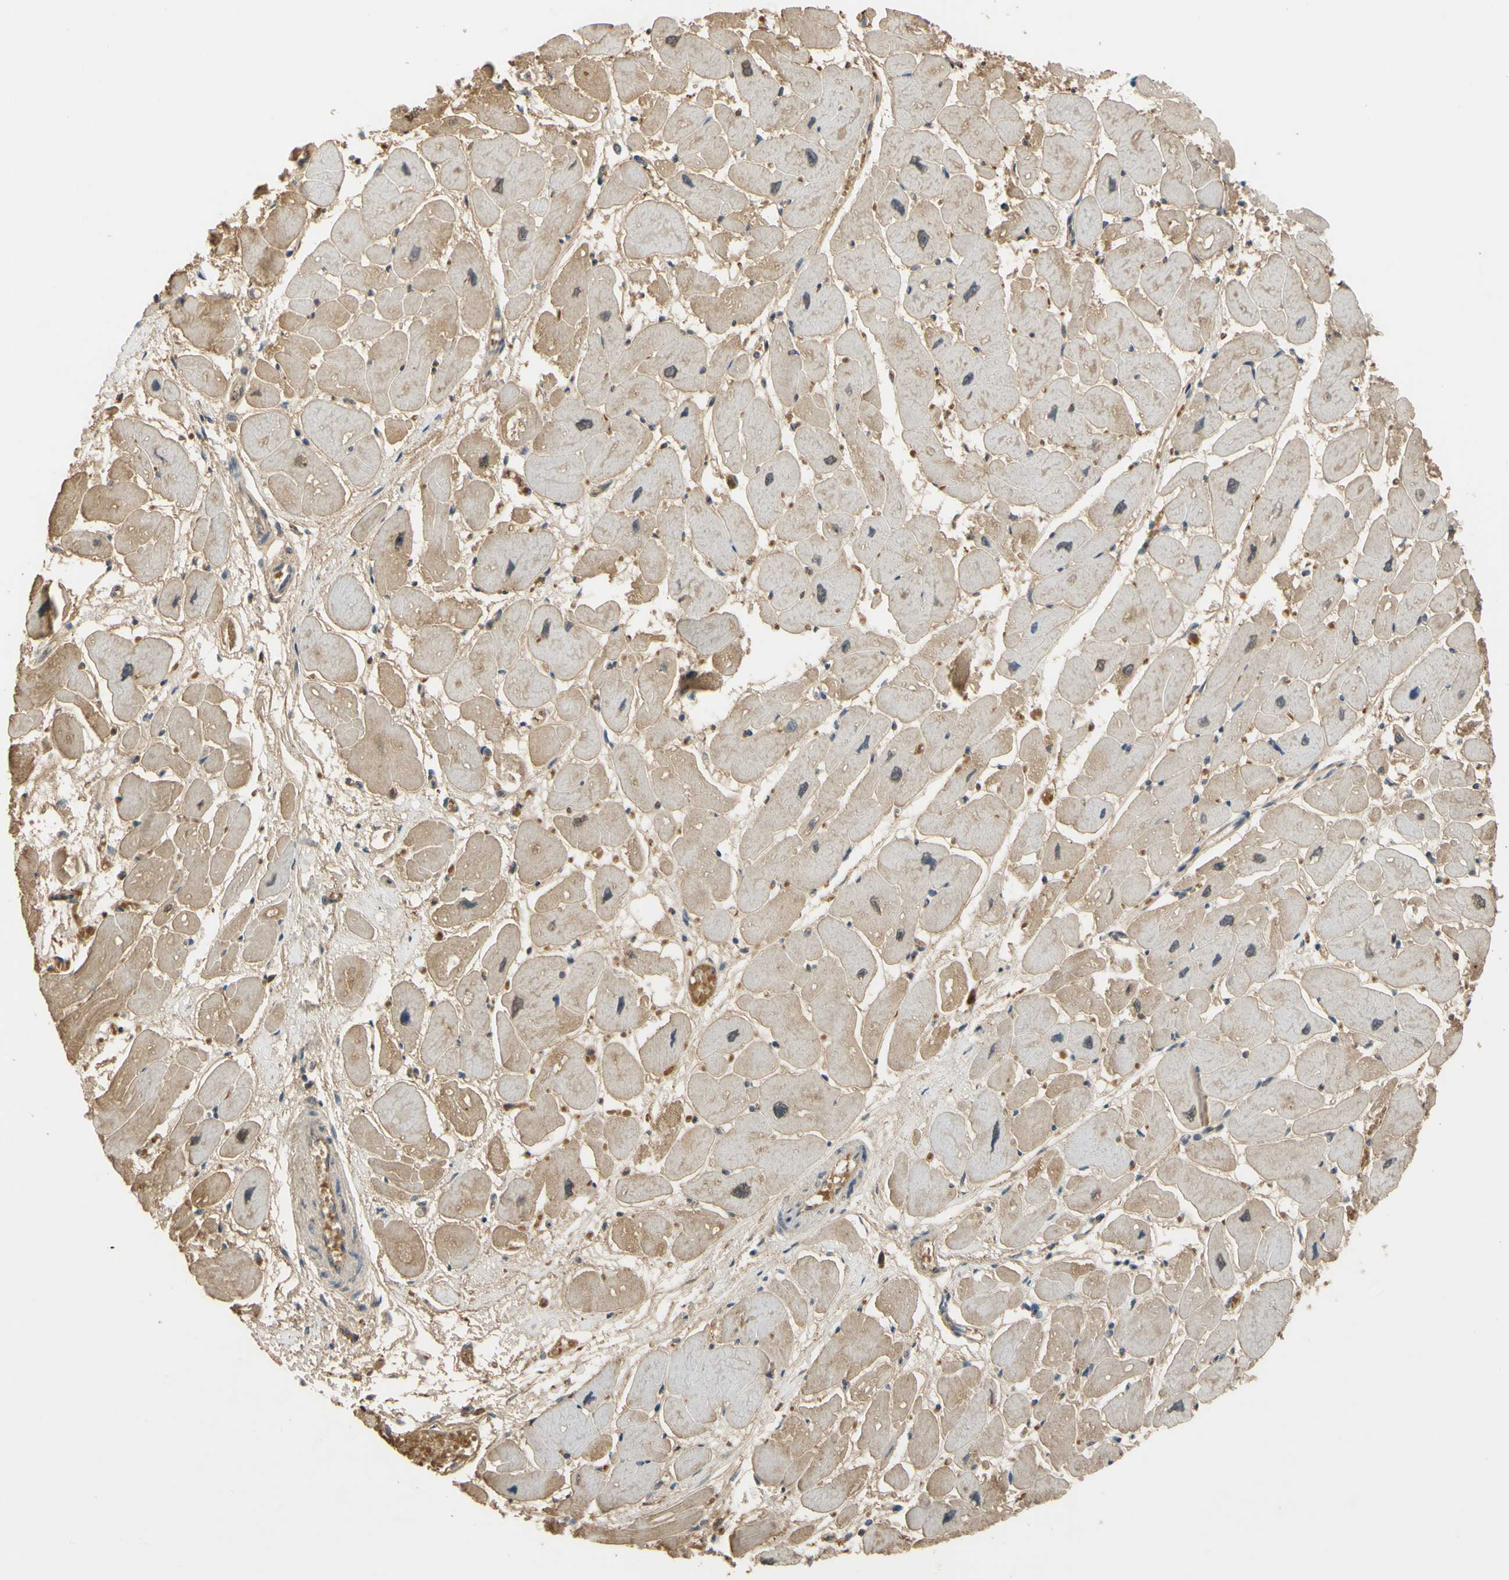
{"staining": {"intensity": "weak", "quantity": ">75%", "location": "cytoplasmic/membranous"}, "tissue": "heart muscle", "cell_type": "Cardiomyocytes", "image_type": "normal", "snomed": [{"axis": "morphology", "description": "Normal tissue, NOS"}, {"axis": "topography", "description": "Heart"}], "caption": "A high-resolution micrograph shows immunohistochemistry (IHC) staining of unremarkable heart muscle, which demonstrates weak cytoplasmic/membranous expression in about >75% of cardiomyocytes.", "gene": "TIMP2", "patient": {"sex": "female", "age": 54}}